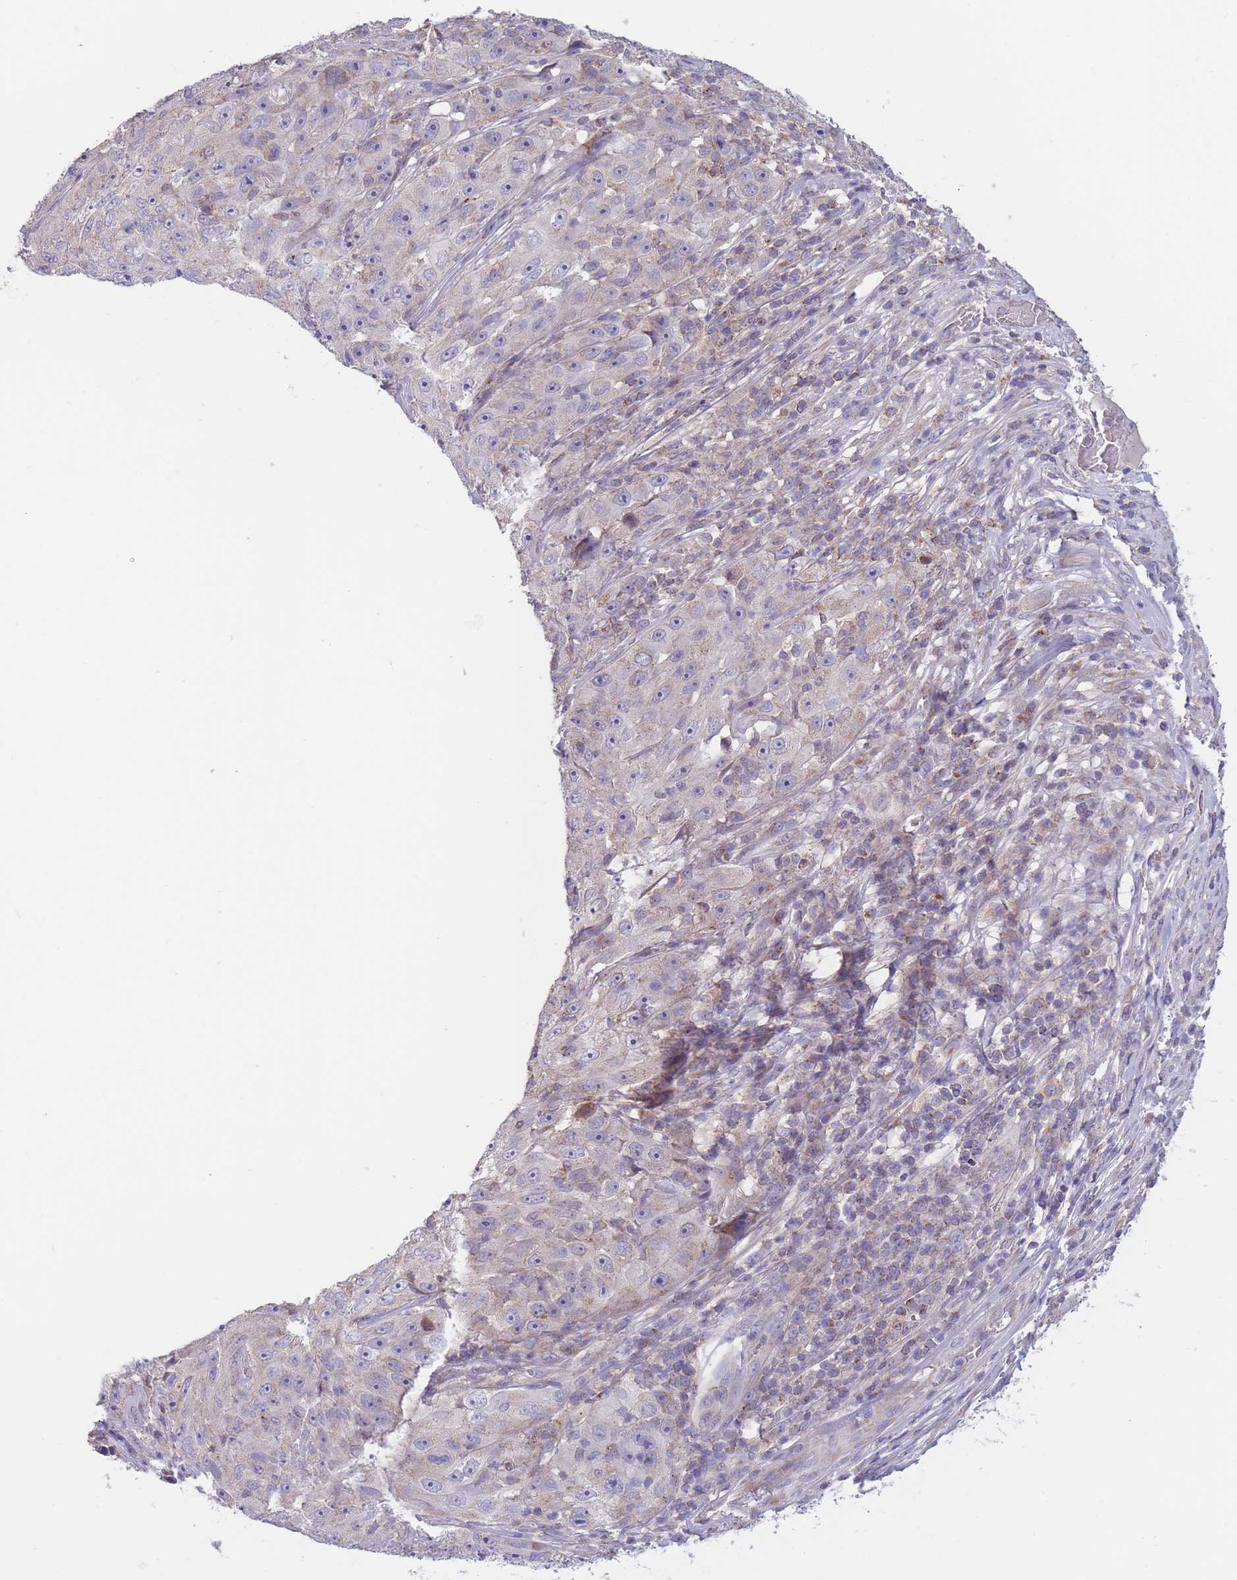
{"staining": {"intensity": "negative", "quantity": "none", "location": "none"}, "tissue": "skin cancer", "cell_type": "Tumor cells", "image_type": "cancer", "snomed": [{"axis": "morphology", "description": "Squamous cell carcinoma, NOS"}, {"axis": "topography", "description": "Skin"}], "caption": "This is an immunohistochemistry photomicrograph of skin cancer. There is no expression in tumor cells.", "gene": "SLC25A42", "patient": {"sex": "female", "age": 87}}